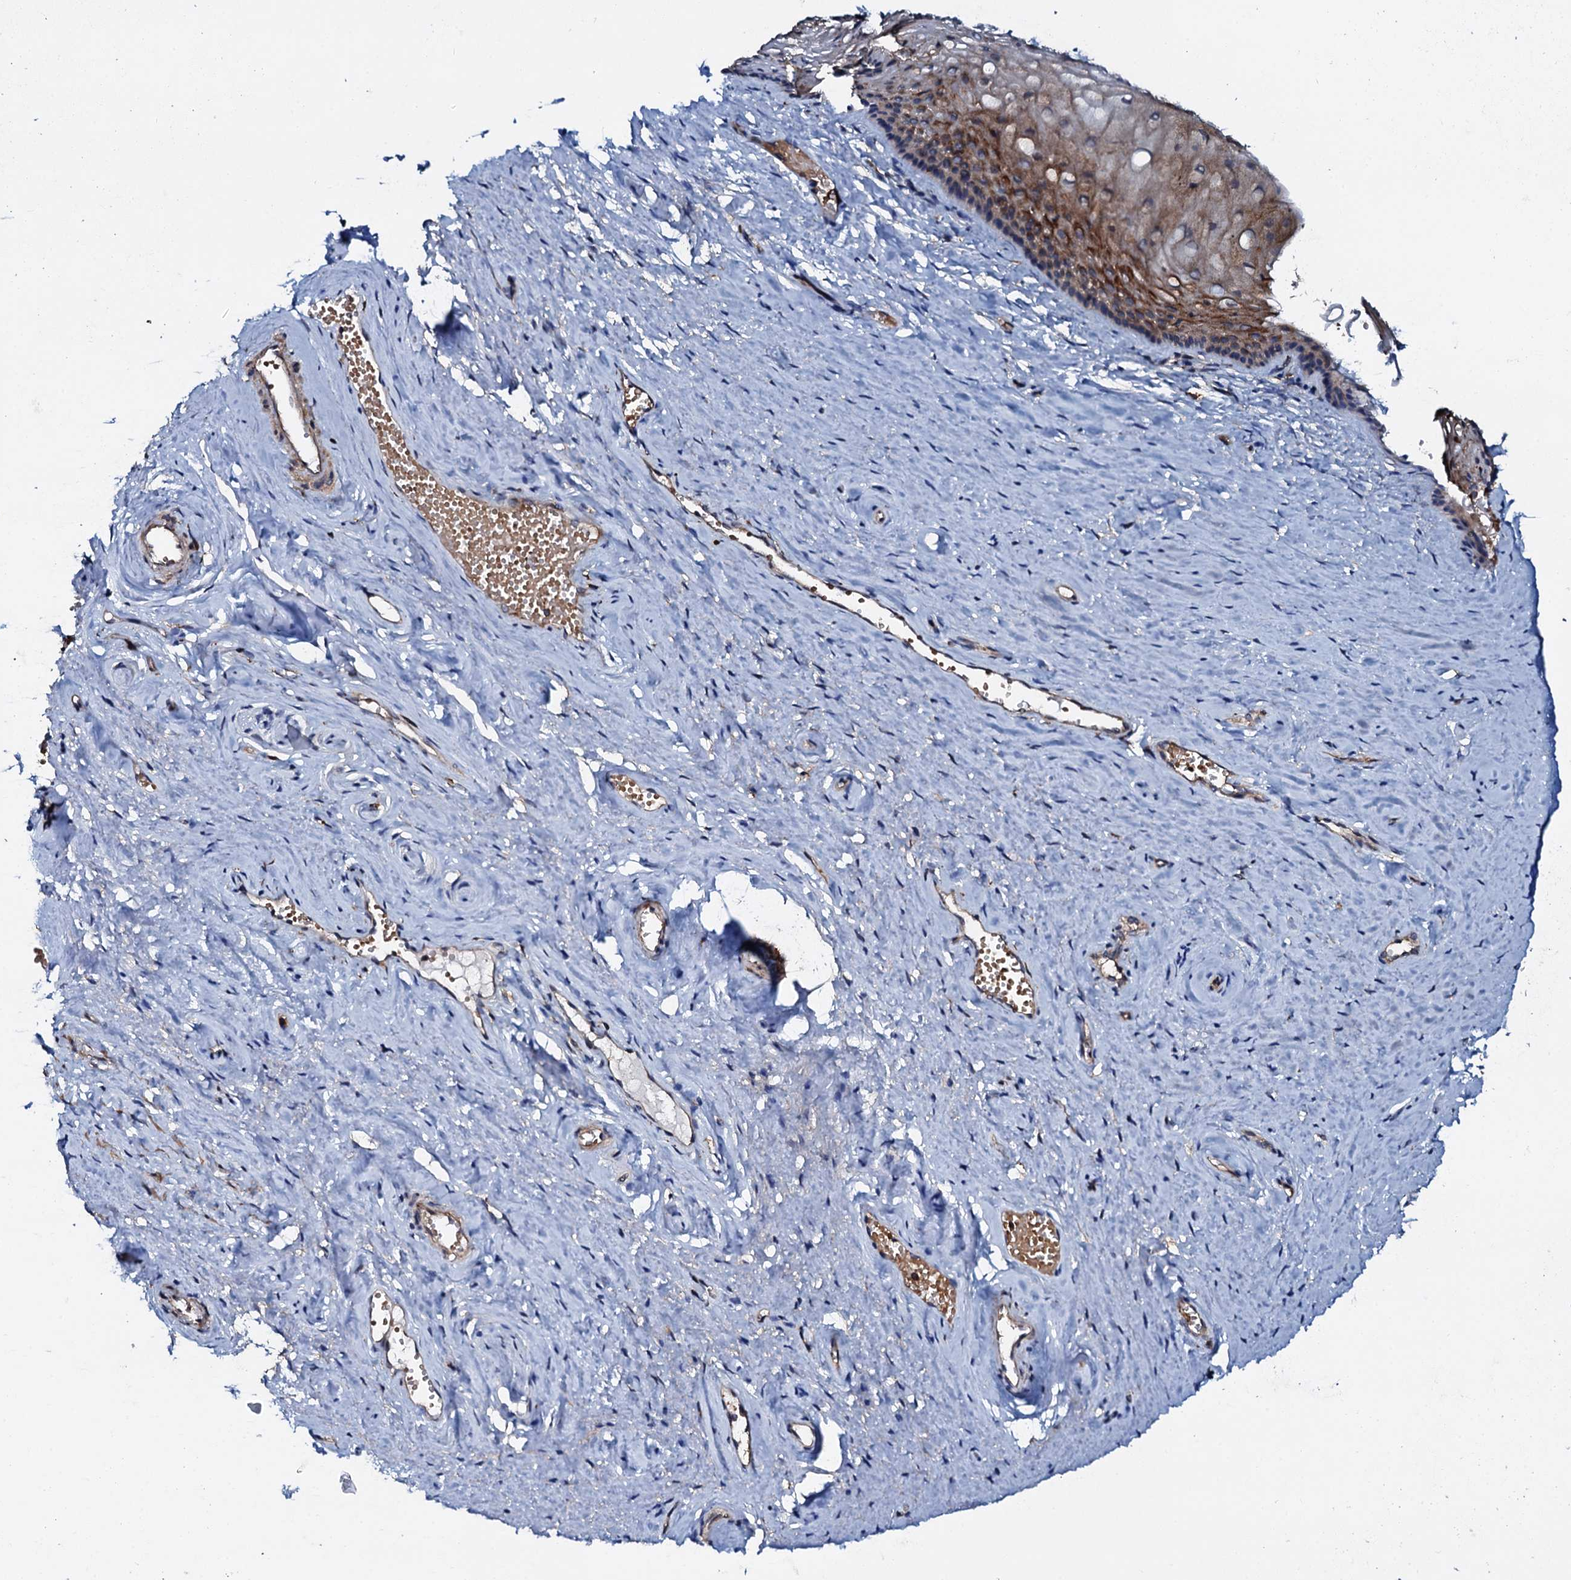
{"staining": {"intensity": "strong", "quantity": ">75%", "location": "cytoplasmic/membranous"}, "tissue": "vagina", "cell_type": "Squamous epithelial cells", "image_type": "normal", "snomed": [{"axis": "morphology", "description": "Normal tissue, NOS"}, {"axis": "topography", "description": "Vagina"}, {"axis": "topography", "description": "Cervix"}], "caption": "Immunohistochemistry of benign vagina demonstrates high levels of strong cytoplasmic/membranous staining in about >75% of squamous epithelial cells.", "gene": "VAMP8", "patient": {"sex": "female", "age": 40}}